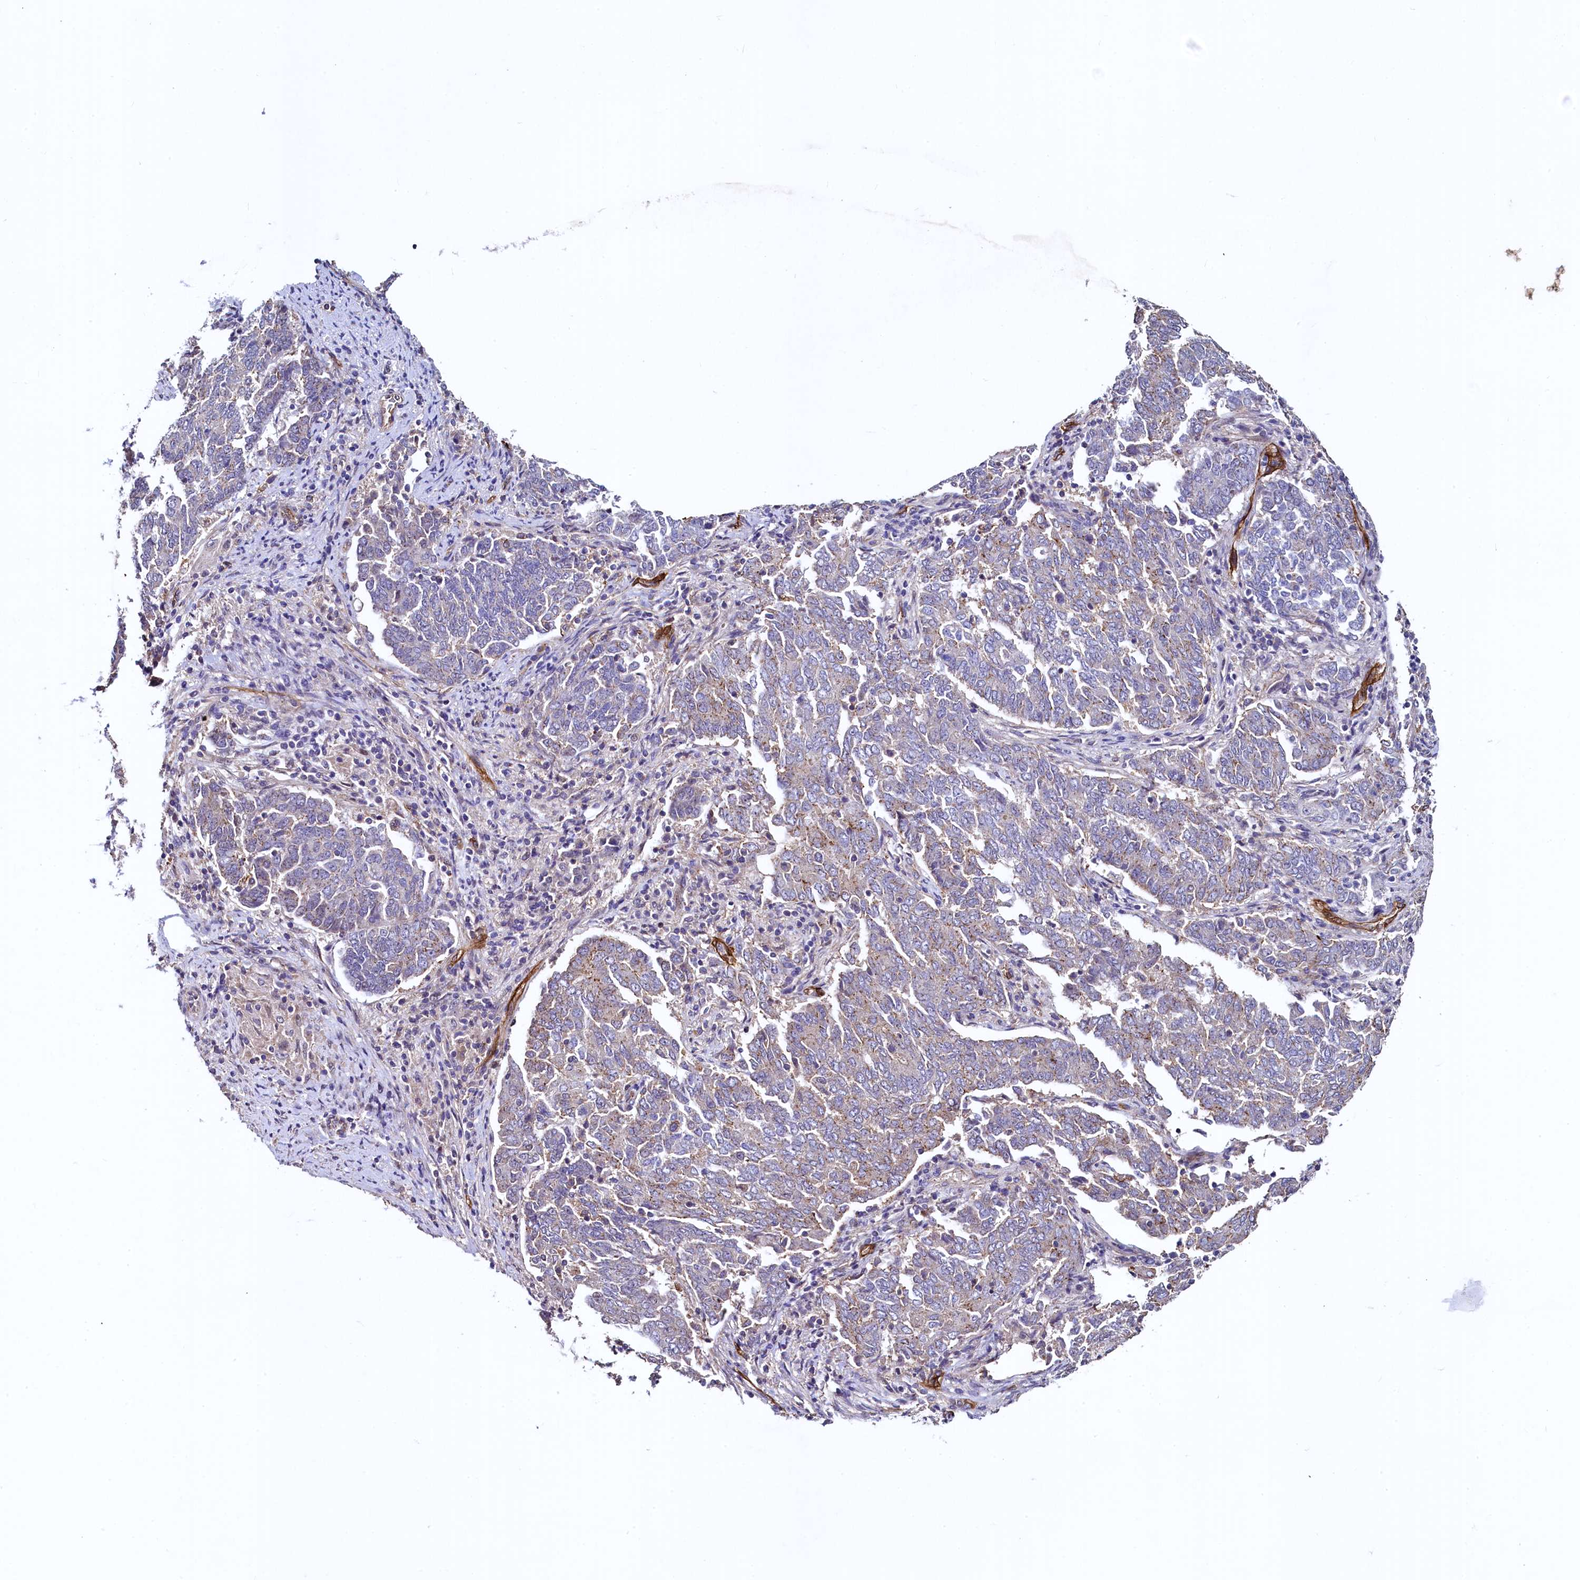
{"staining": {"intensity": "weak", "quantity": "<25%", "location": "cytoplasmic/membranous"}, "tissue": "endometrial cancer", "cell_type": "Tumor cells", "image_type": "cancer", "snomed": [{"axis": "morphology", "description": "Adenocarcinoma, NOS"}, {"axis": "topography", "description": "Endometrium"}], "caption": "Immunohistochemistry (IHC) histopathology image of neoplastic tissue: human adenocarcinoma (endometrial) stained with DAB (3,3'-diaminobenzidine) reveals no significant protein expression in tumor cells. (DAB (3,3'-diaminobenzidine) immunohistochemistry with hematoxylin counter stain).", "gene": "PALM", "patient": {"sex": "female", "age": 80}}